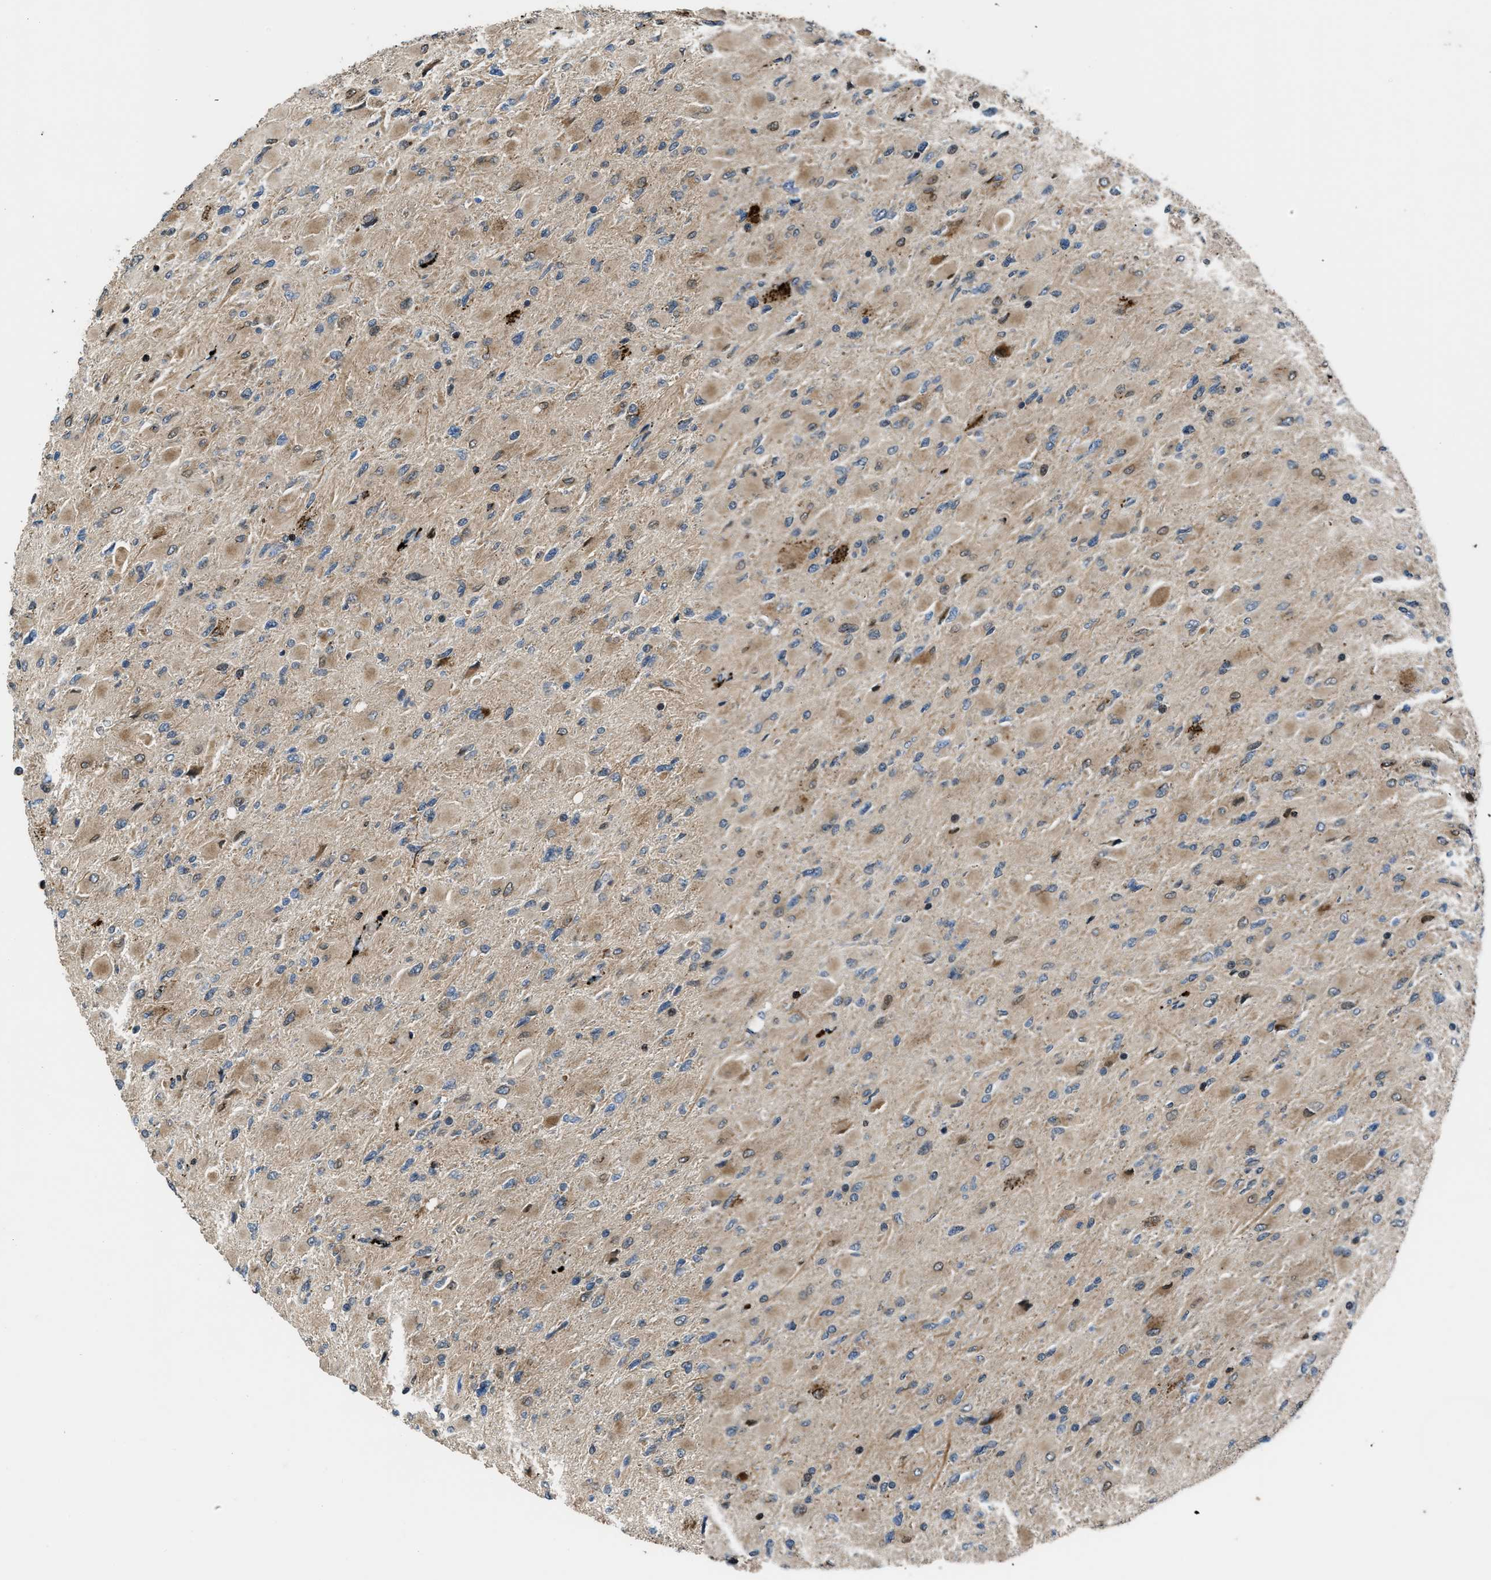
{"staining": {"intensity": "weak", "quantity": ">75%", "location": "cytoplasmic/membranous"}, "tissue": "glioma", "cell_type": "Tumor cells", "image_type": "cancer", "snomed": [{"axis": "morphology", "description": "Glioma, malignant, High grade"}, {"axis": "topography", "description": "Cerebral cortex"}], "caption": "DAB (3,3'-diaminobenzidine) immunohistochemical staining of human glioma shows weak cytoplasmic/membranous protein positivity in approximately >75% of tumor cells. The staining was performed using DAB, with brown indicating positive protein expression. Nuclei are stained blue with hematoxylin.", "gene": "CTBS", "patient": {"sex": "female", "age": 36}}